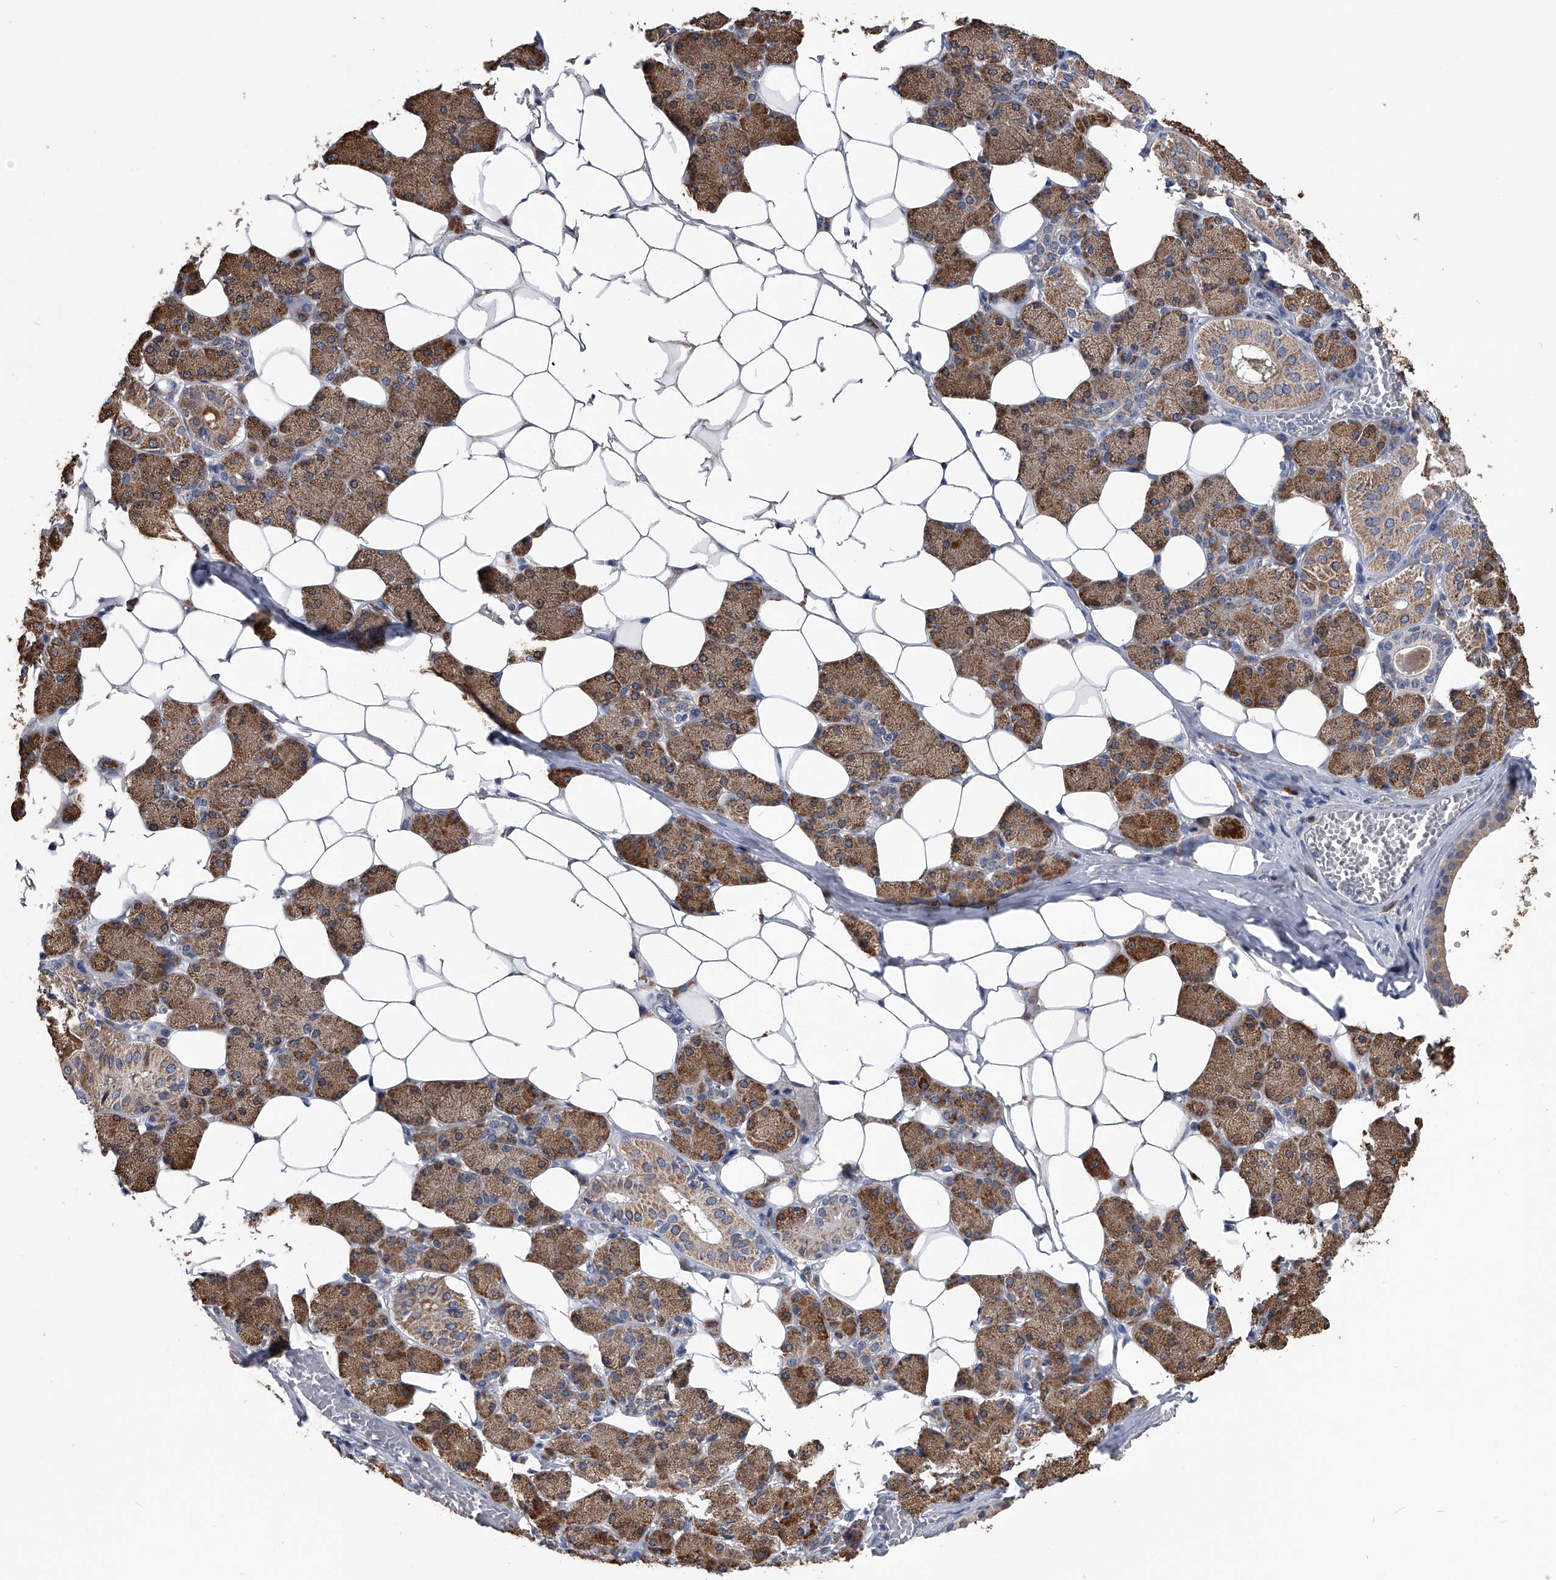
{"staining": {"intensity": "moderate", "quantity": ">75%", "location": "cytoplasmic/membranous"}, "tissue": "salivary gland", "cell_type": "Glandular cells", "image_type": "normal", "snomed": [{"axis": "morphology", "description": "Normal tissue, NOS"}, {"axis": "topography", "description": "Salivary gland"}], "caption": "This image displays benign salivary gland stained with immunohistochemistry (IHC) to label a protein in brown. The cytoplasmic/membranous of glandular cells show moderate positivity for the protein. Nuclei are counter-stained blue.", "gene": "OAT", "patient": {"sex": "female", "age": 33}}